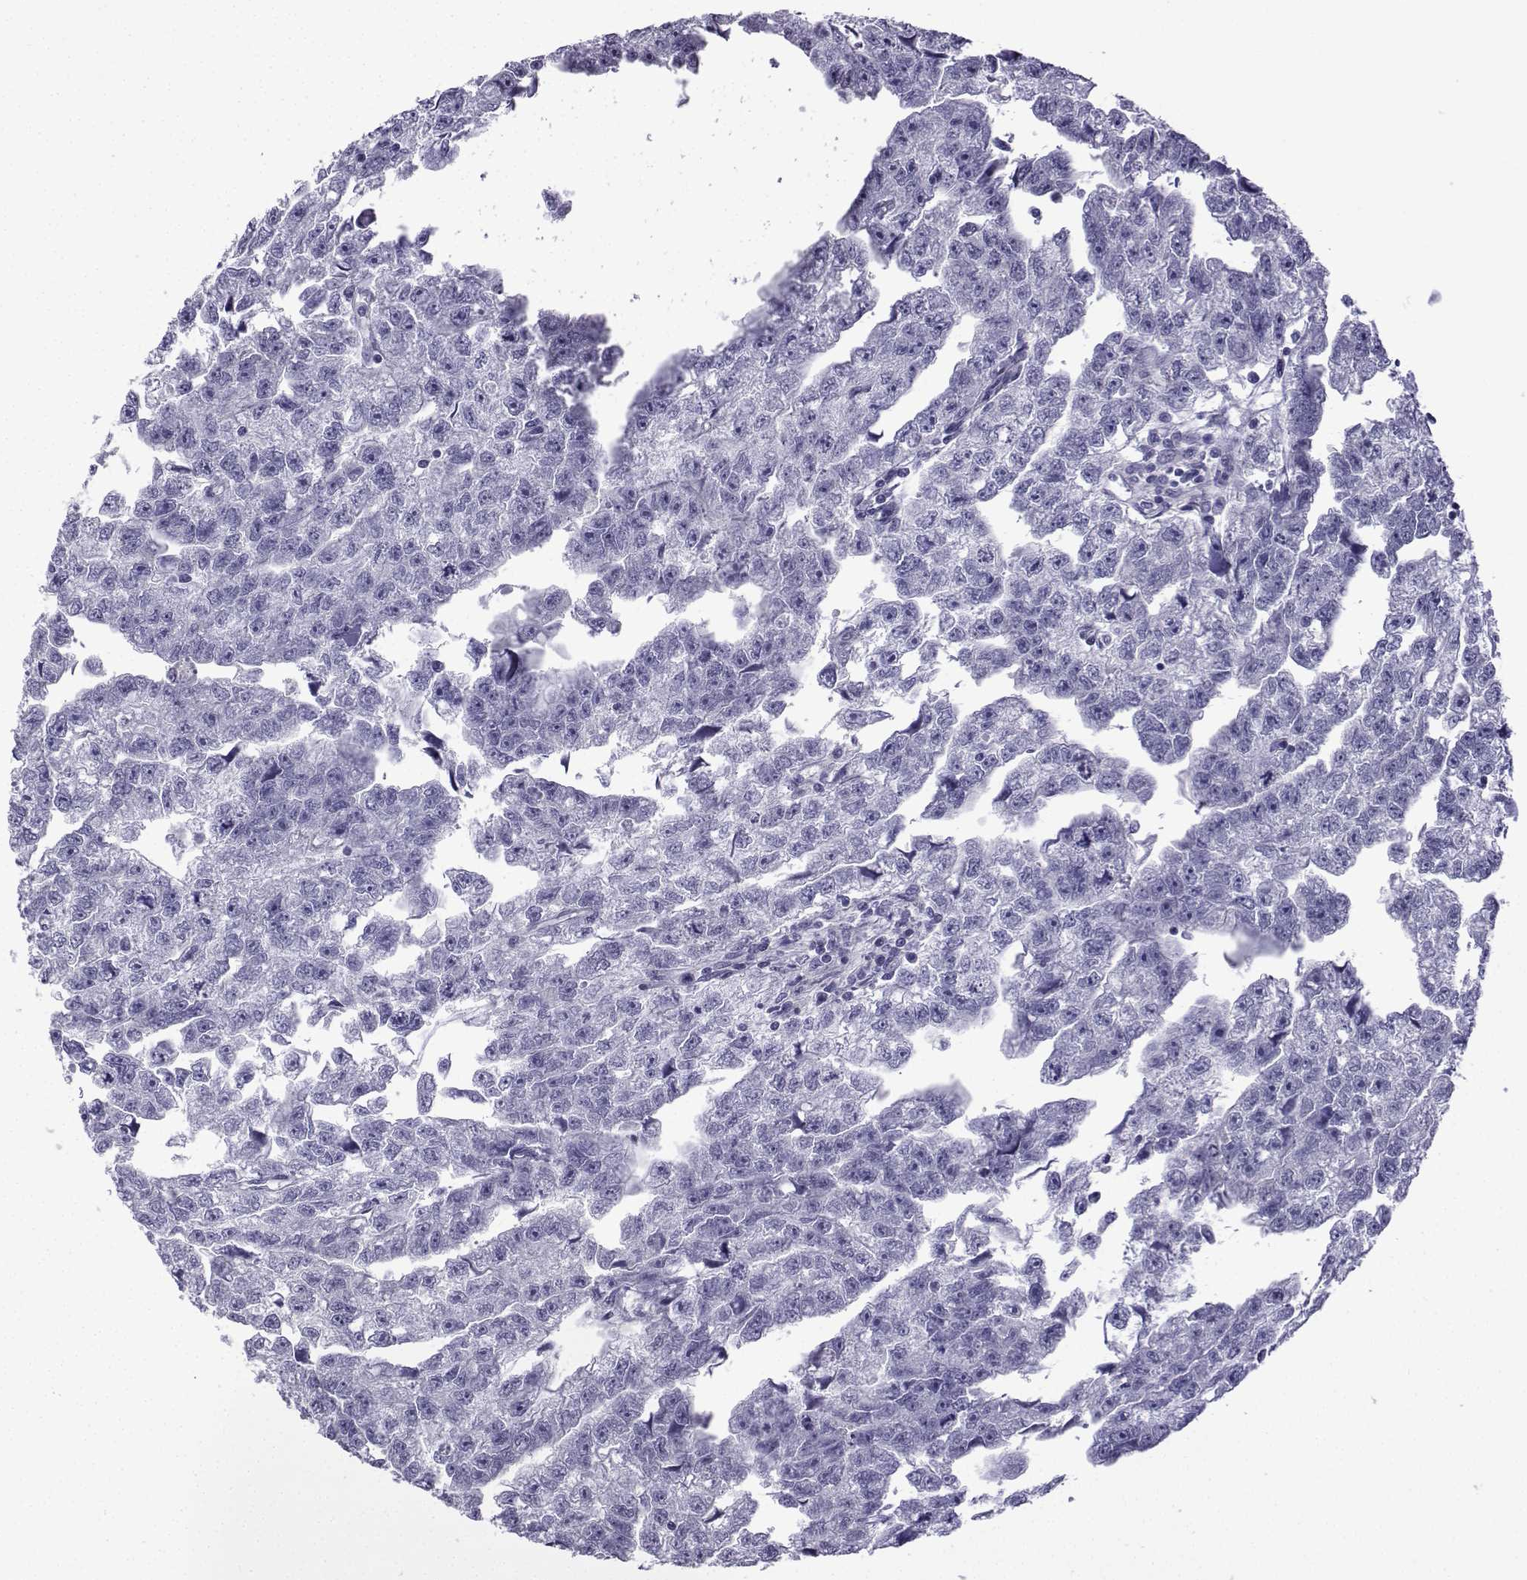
{"staining": {"intensity": "negative", "quantity": "none", "location": "none"}, "tissue": "testis cancer", "cell_type": "Tumor cells", "image_type": "cancer", "snomed": [{"axis": "morphology", "description": "Carcinoma, Embryonal, NOS"}, {"axis": "morphology", "description": "Teratoma, malignant, NOS"}, {"axis": "topography", "description": "Testis"}], "caption": "A micrograph of testis embryonal carcinoma stained for a protein shows no brown staining in tumor cells. (Immunohistochemistry, brightfield microscopy, high magnification).", "gene": "SPACA7", "patient": {"sex": "male", "age": 44}}